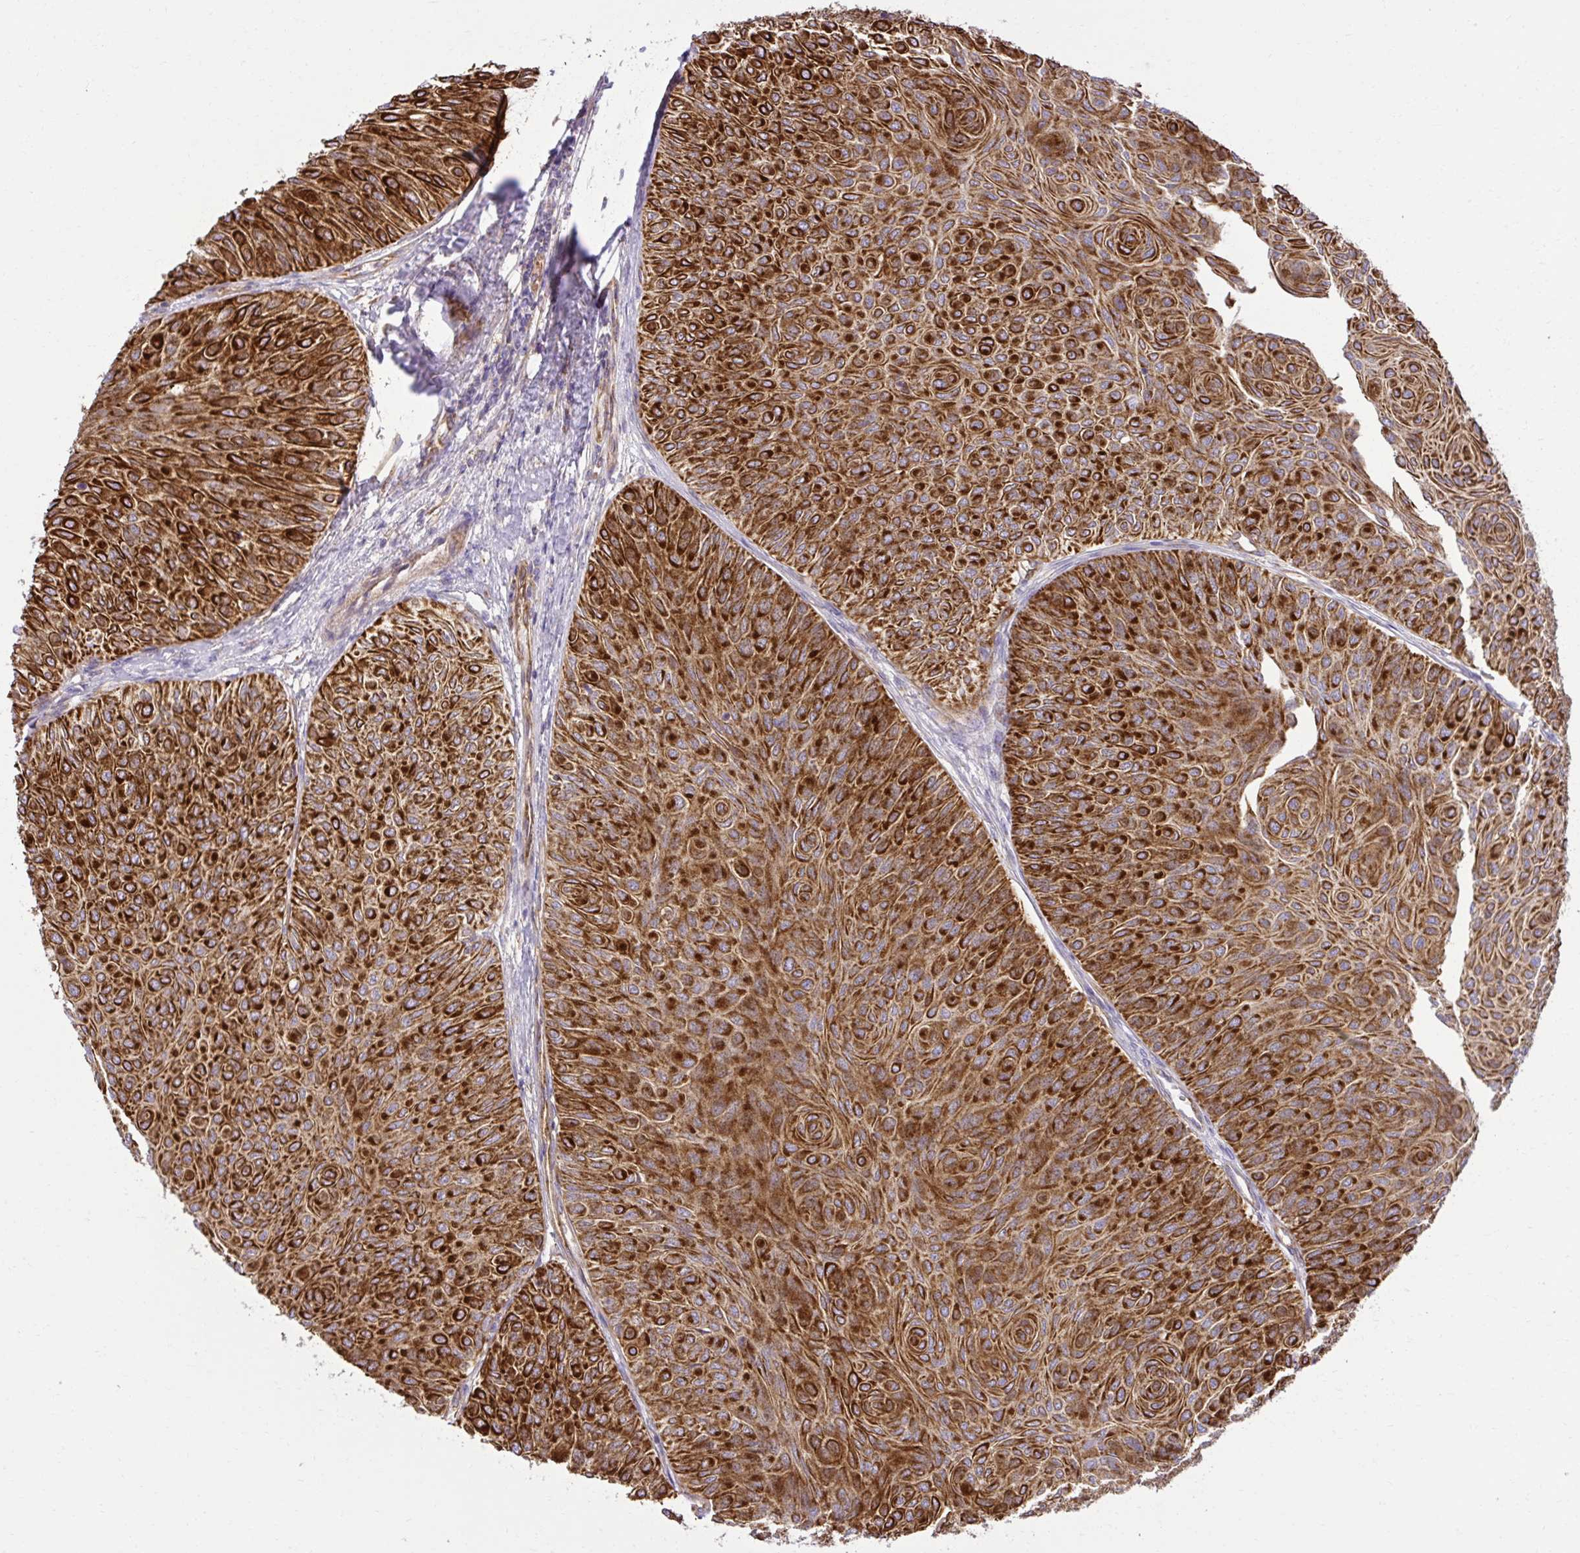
{"staining": {"intensity": "strong", "quantity": ">75%", "location": "cytoplasmic/membranous"}, "tissue": "urothelial cancer", "cell_type": "Tumor cells", "image_type": "cancer", "snomed": [{"axis": "morphology", "description": "Urothelial carcinoma, Low grade"}, {"axis": "topography", "description": "Urinary bladder"}], "caption": "Protein staining of urothelial carcinoma (low-grade) tissue displays strong cytoplasmic/membranous expression in approximately >75% of tumor cells.", "gene": "LIMS1", "patient": {"sex": "male", "age": 78}}